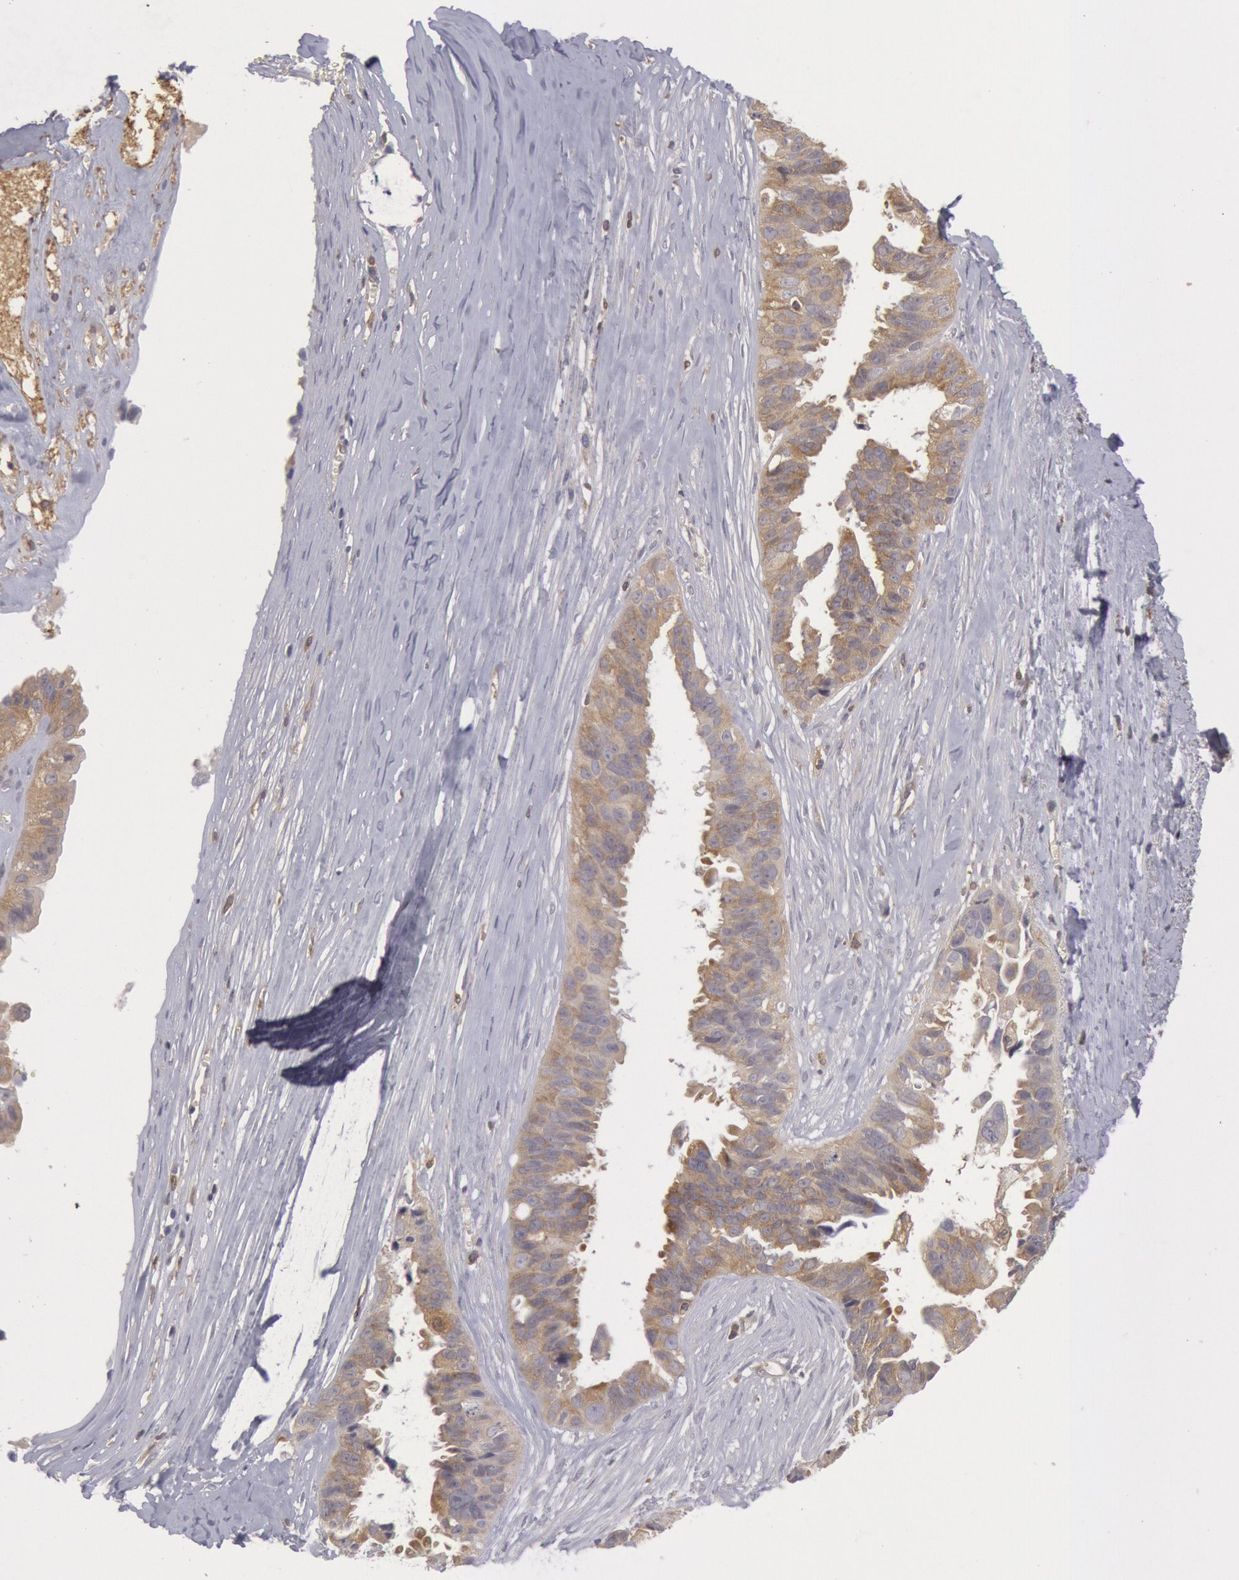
{"staining": {"intensity": "weak", "quantity": "25%-75%", "location": "cytoplasmic/membranous"}, "tissue": "ovarian cancer", "cell_type": "Tumor cells", "image_type": "cancer", "snomed": [{"axis": "morphology", "description": "Carcinoma, endometroid"}, {"axis": "topography", "description": "Ovary"}], "caption": "Ovarian endometroid carcinoma stained for a protein reveals weak cytoplasmic/membranous positivity in tumor cells.", "gene": "IKBKB", "patient": {"sex": "female", "age": 85}}